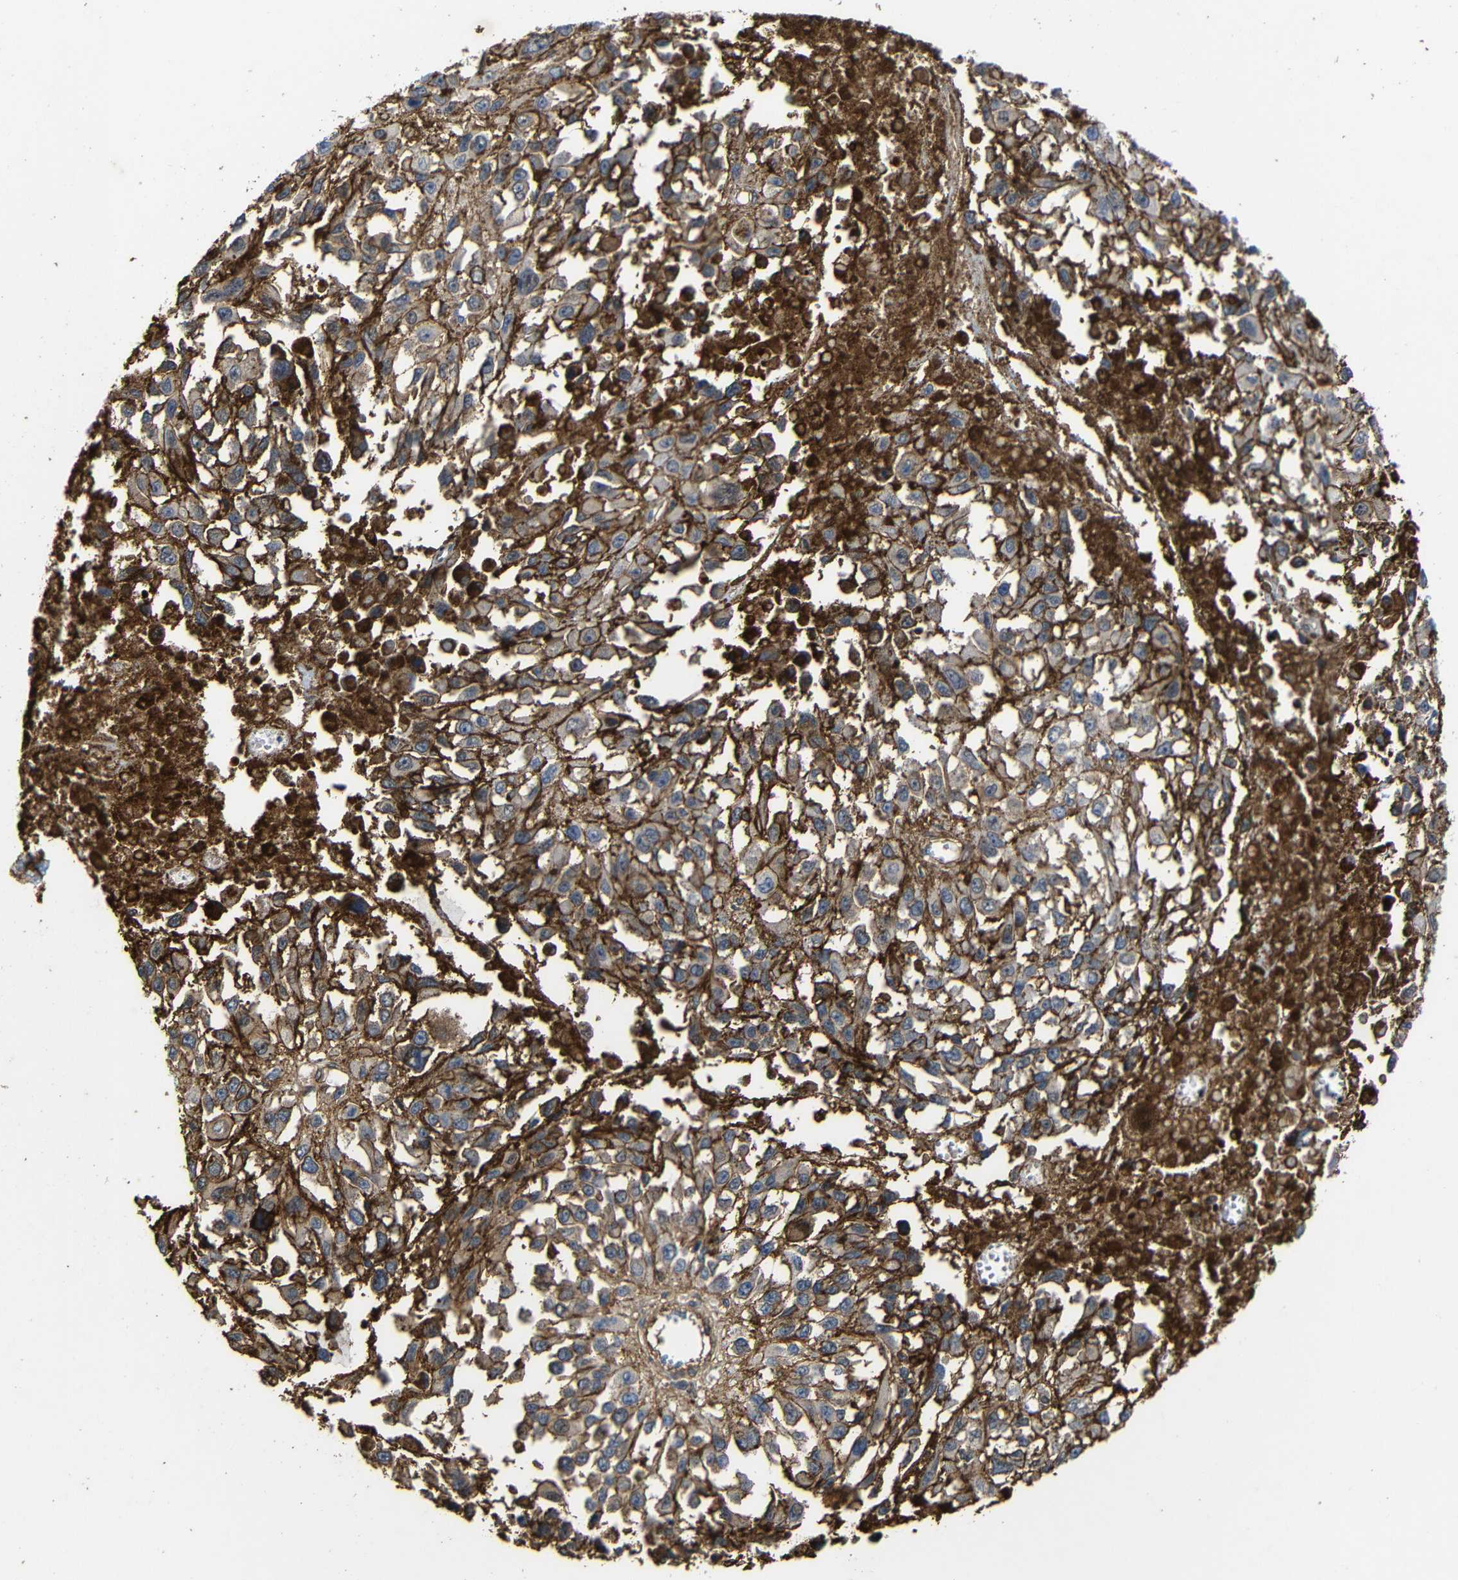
{"staining": {"intensity": "negative", "quantity": "none", "location": "none"}, "tissue": "melanoma", "cell_type": "Tumor cells", "image_type": "cancer", "snomed": [{"axis": "morphology", "description": "Malignant melanoma, Metastatic site"}, {"axis": "topography", "description": "Lymph node"}], "caption": "IHC of human malignant melanoma (metastatic site) exhibits no positivity in tumor cells.", "gene": "PI4KA", "patient": {"sex": "male", "age": 59}}